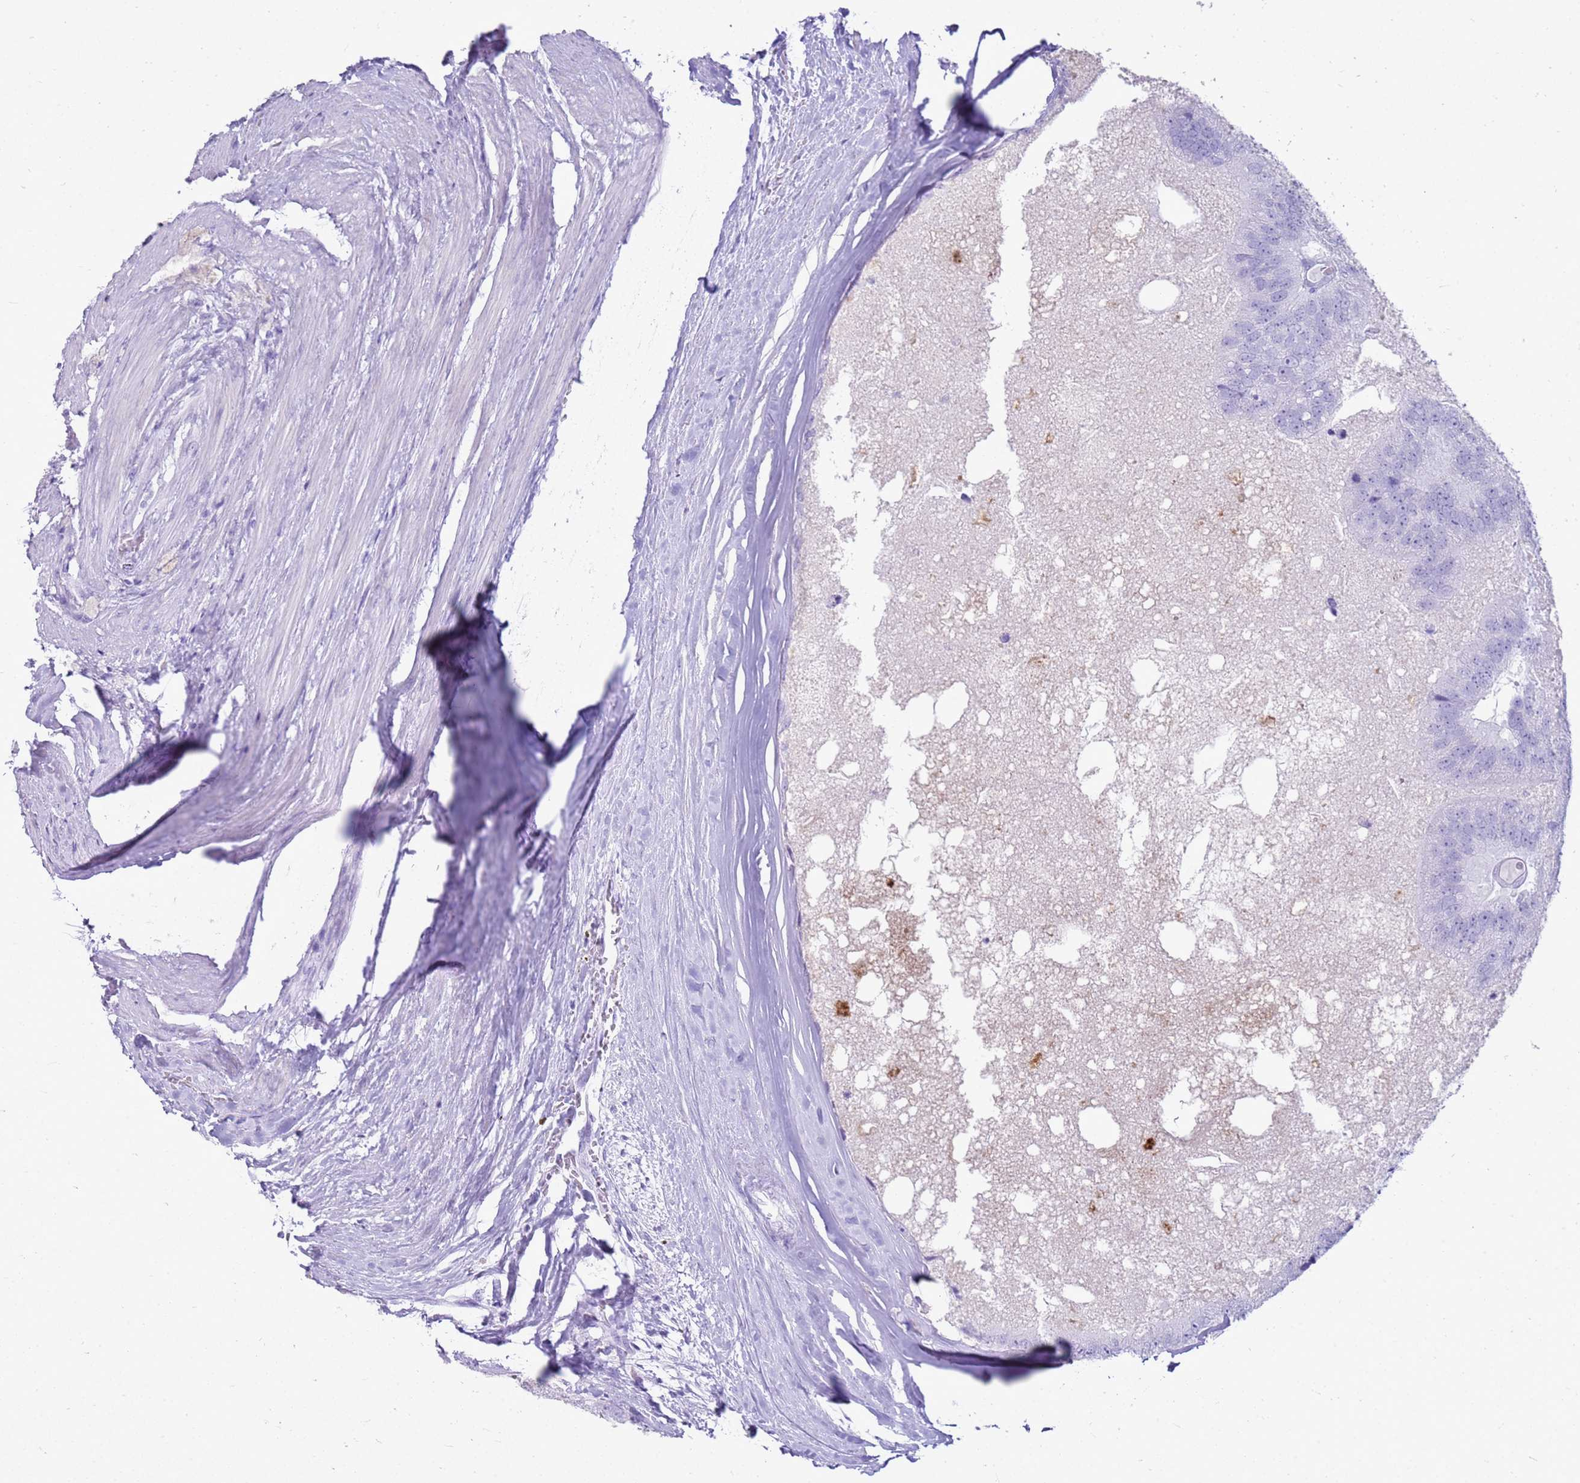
{"staining": {"intensity": "negative", "quantity": "none", "location": "none"}, "tissue": "prostate cancer", "cell_type": "Tumor cells", "image_type": "cancer", "snomed": [{"axis": "morphology", "description": "Adenocarcinoma, High grade"}, {"axis": "topography", "description": "Prostate"}], "caption": "An IHC micrograph of adenocarcinoma (high-grade) (prostate) is shown. There is no staining in tumor cells of adenocarcinoma (high-grade) (prostate).", "gene": "CA8", "patient": {"sex": "male", "age": 70}}